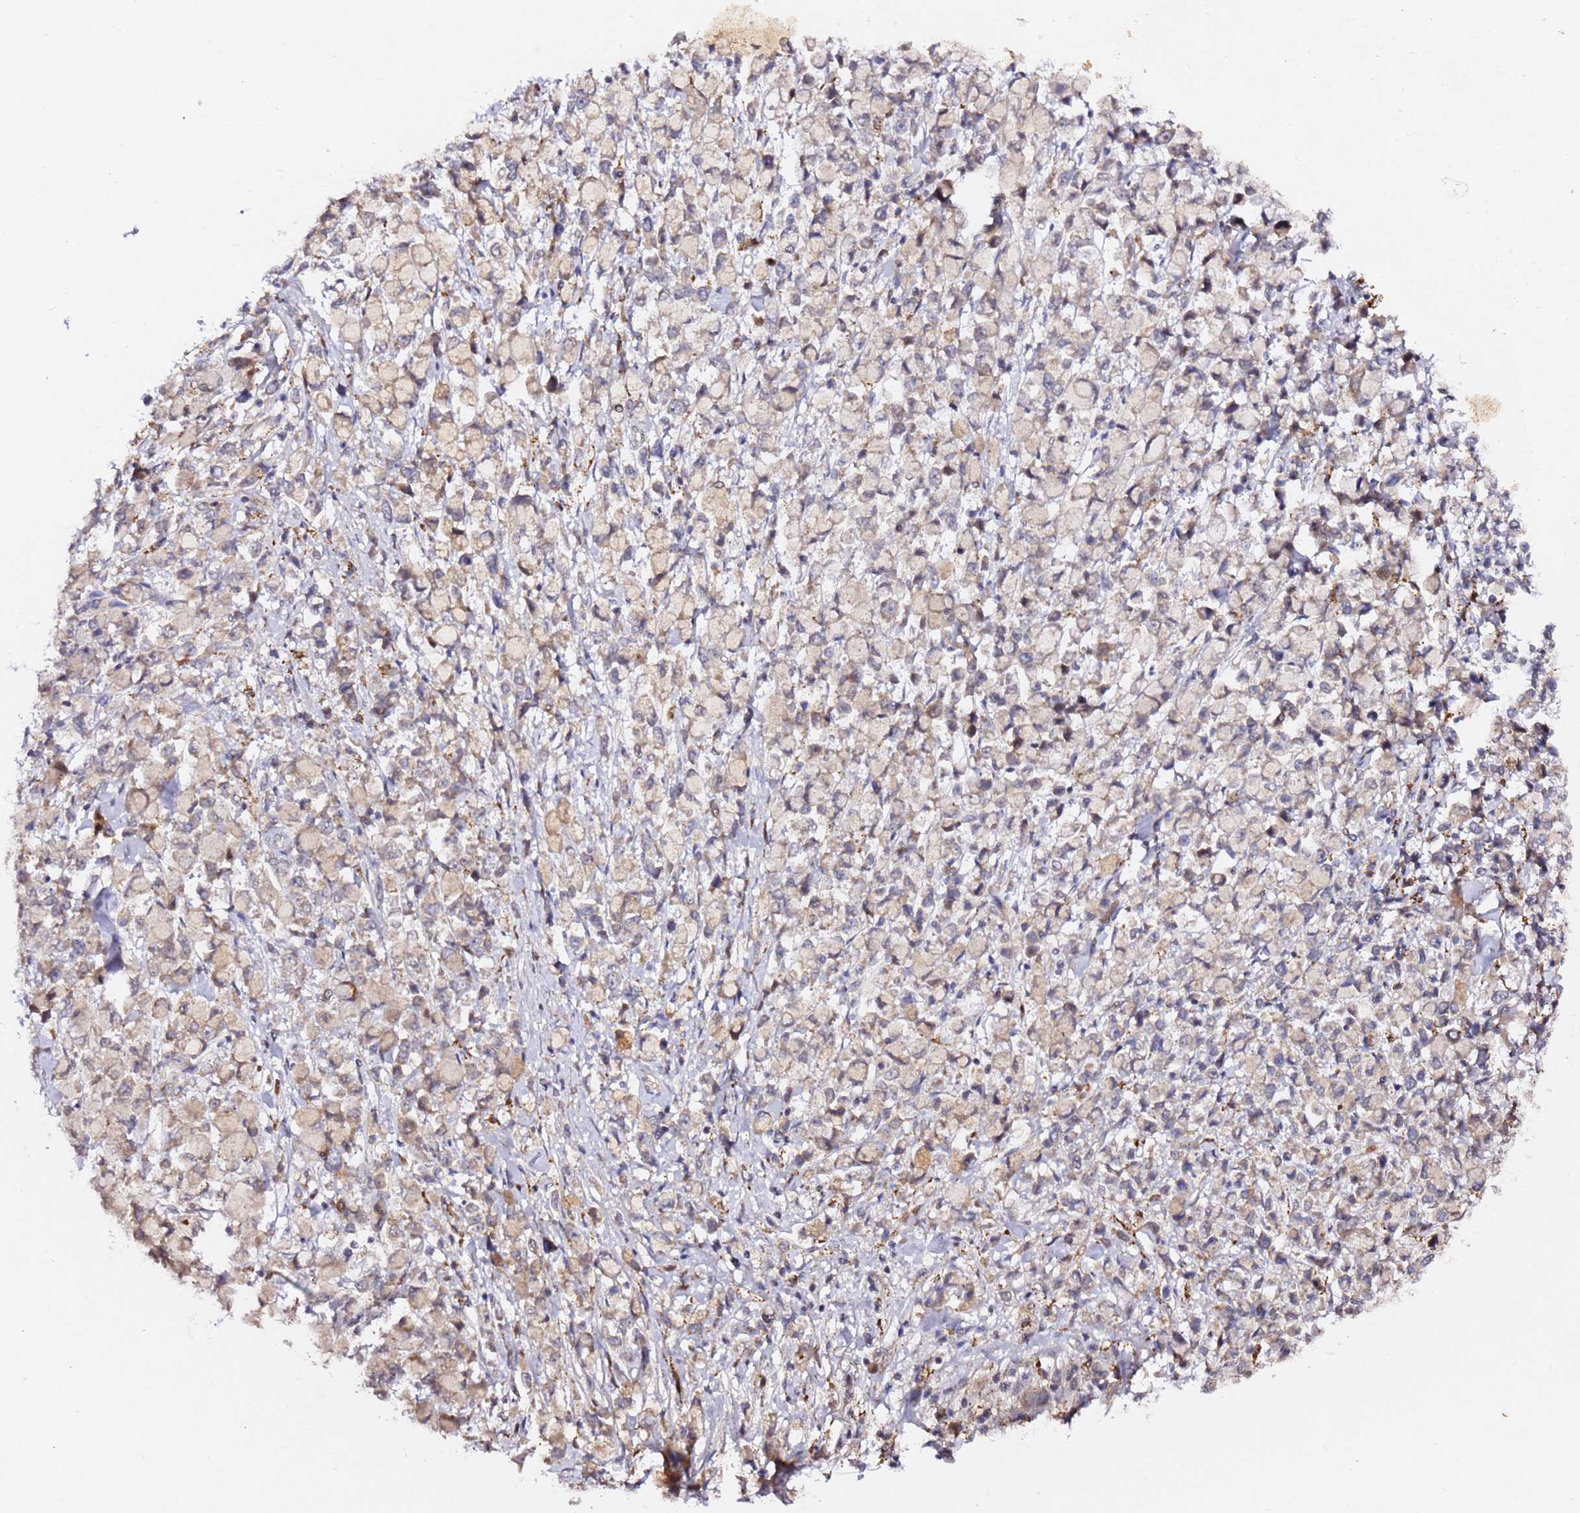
{"staining": {"intensity": "weak", "quantity": "25%-75%", "location": "cytoplasmic/membranous"}, "tissue": "stomach cancer", "cell_type": "Tumor cells", "image_type": "cancer", "snomed": [{"axis": "morphology", "description": "Adenocarcinoma, NOS"}, {"axis": "topography", "description": "Stomach"}], "caption": "Human stomach adenocarcinoma stained with a brown dye exhibits weak cytoplasmic/membranous positive expression in about 25%-75% of tumor cells.", "gene": "ALG11", "patient": {"sex": "female", "age": 81}}